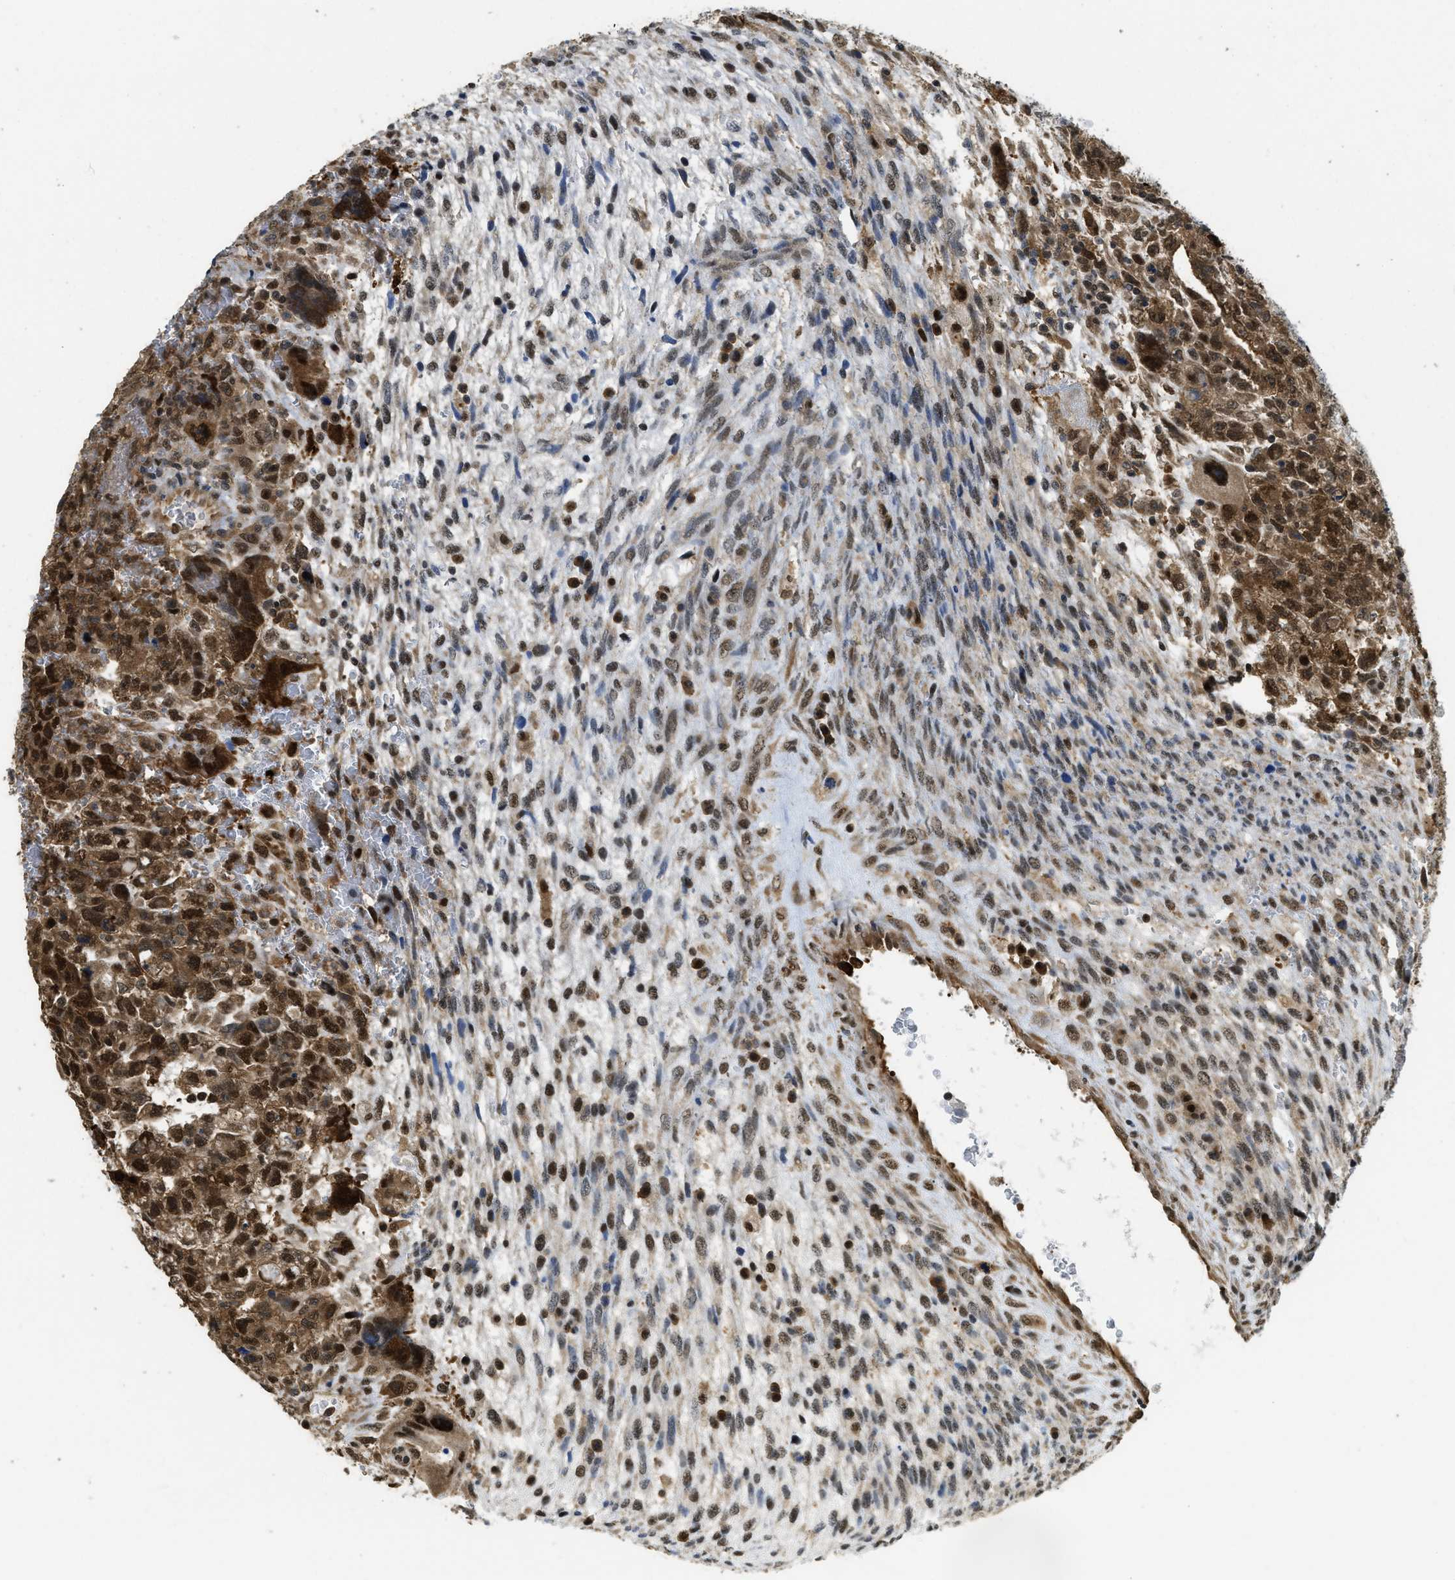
{"staining": {"intensity": "strong", "quantity": ">75%", "location": "cytoplasmic/membranous,nuclear"}, "tissue": "testis cancer", "cell_type": "Tumor cells", "image_type": "cancer", "snomed": [{"axis": "morphology", "description": "Carcinoma, Embryonal, NOS"}, {"axis": "topography", "description": "Testis"}], "caption": "Immunohistochemistry (IHC) of testis embryonal carcinoma shows high levels of strong cytoplasmic/membranous and nuclear expression in approximately >75% of tumor cells. (Brightfield microscopy of DAB IHC at high magnification).", "gene": "PSMC5", "patient": {"sex": "male", "age": 28}}